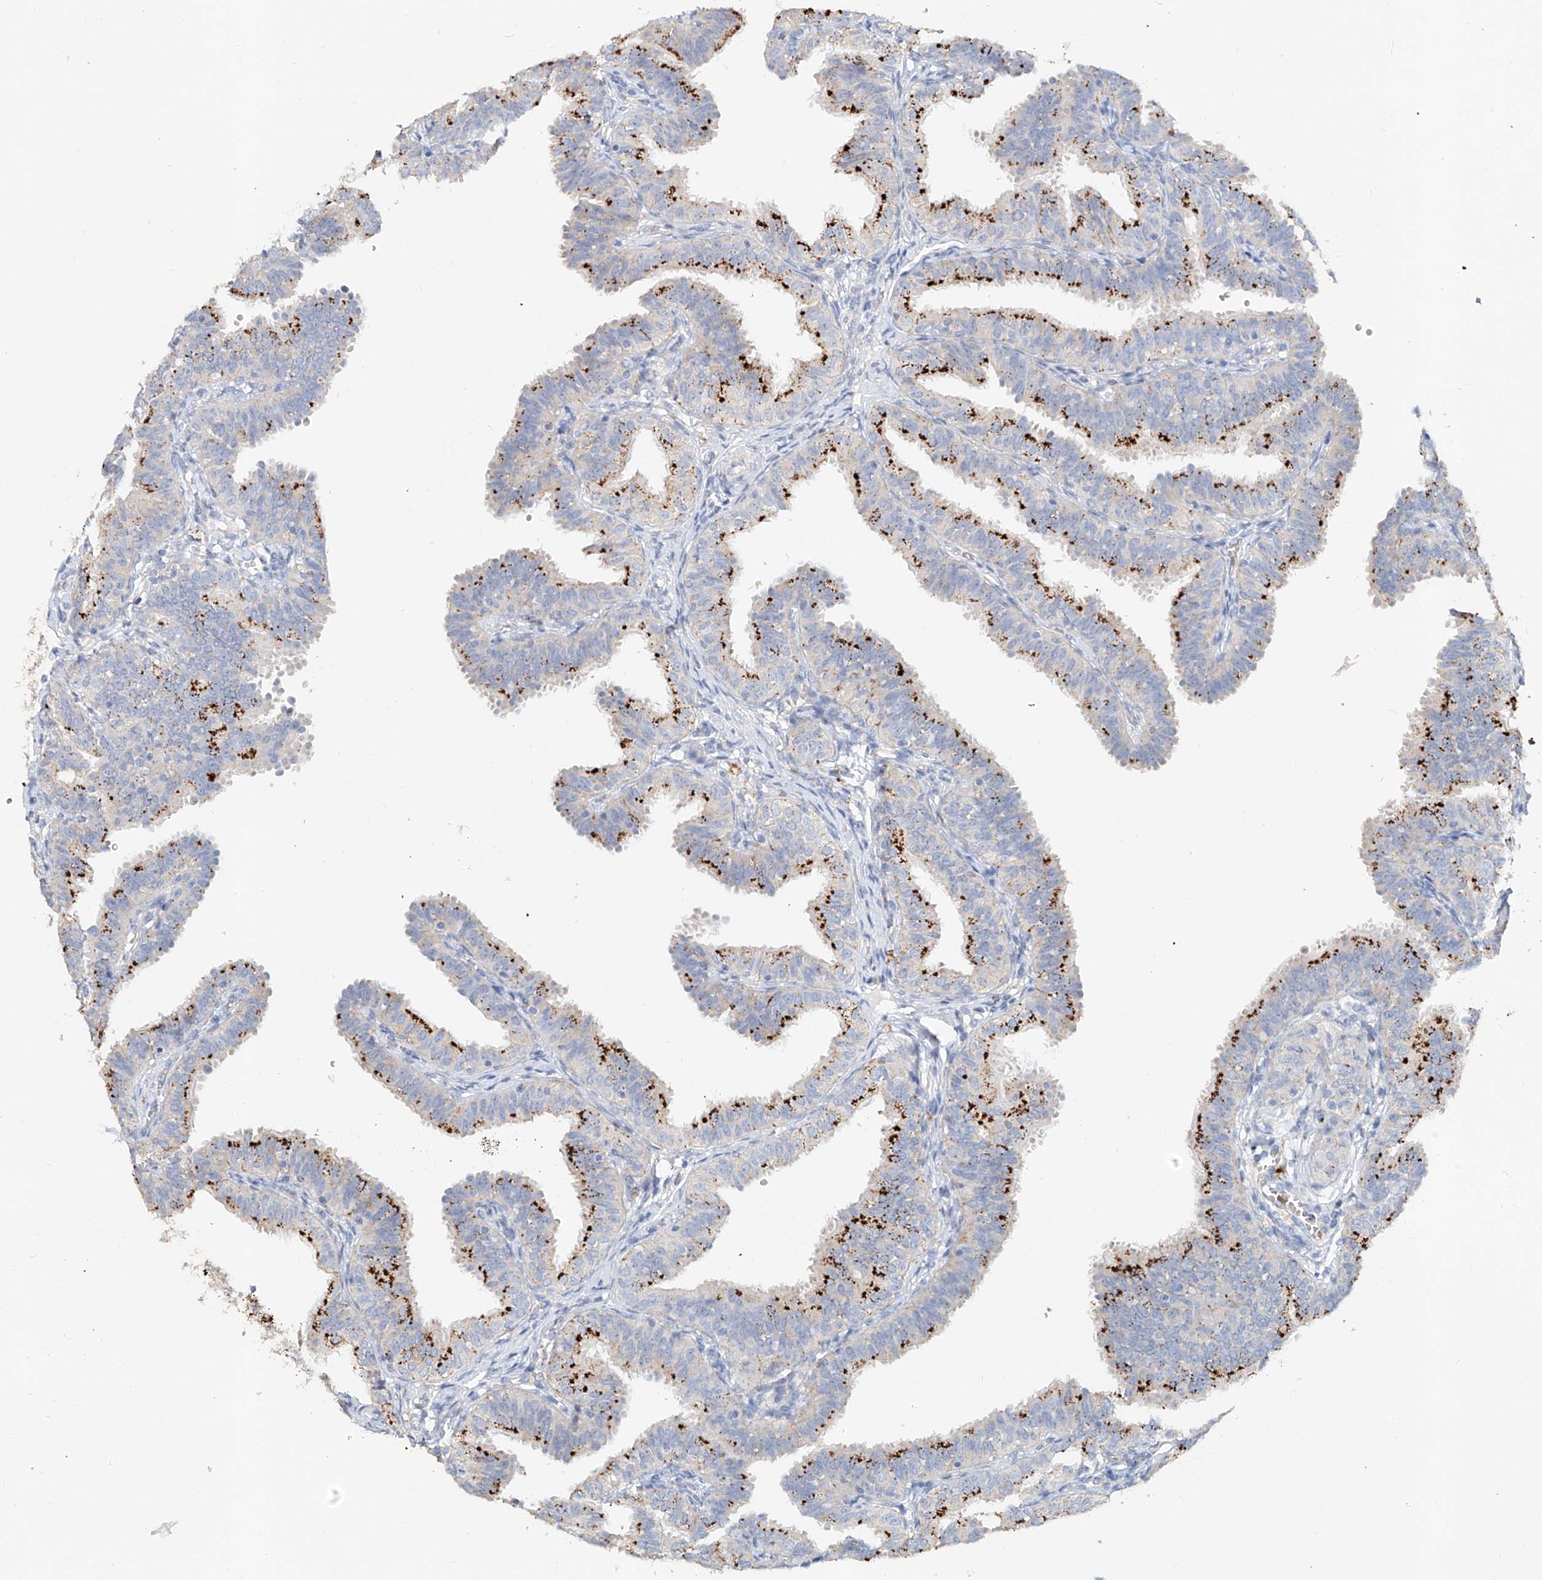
{"staining": {"intensity": "strong", "quantity": "25%-75%", "location": "cytoplasmic/membranous"}, "tissue": "fallopian tube", "cell_type": "Glandular cells", "image_type": "normal", "snomed": [{"axis": "morphology", "description": "Normal tissue, NOS"}, {"axis": "topography", "description": "Fallopian tube"}], "caption": "Immunohistochemical staining of normal human fallopian tube demonstrates high levels of strong cytoplasmic/membranous expression in about 25%-75% of glandular cells. (DAB (3,3'-diaminobenzidine) IHC with brightfield microscopy, high magnification).", "gene": "TRIM47", "patient": {"sex": "female", "age": 35}}